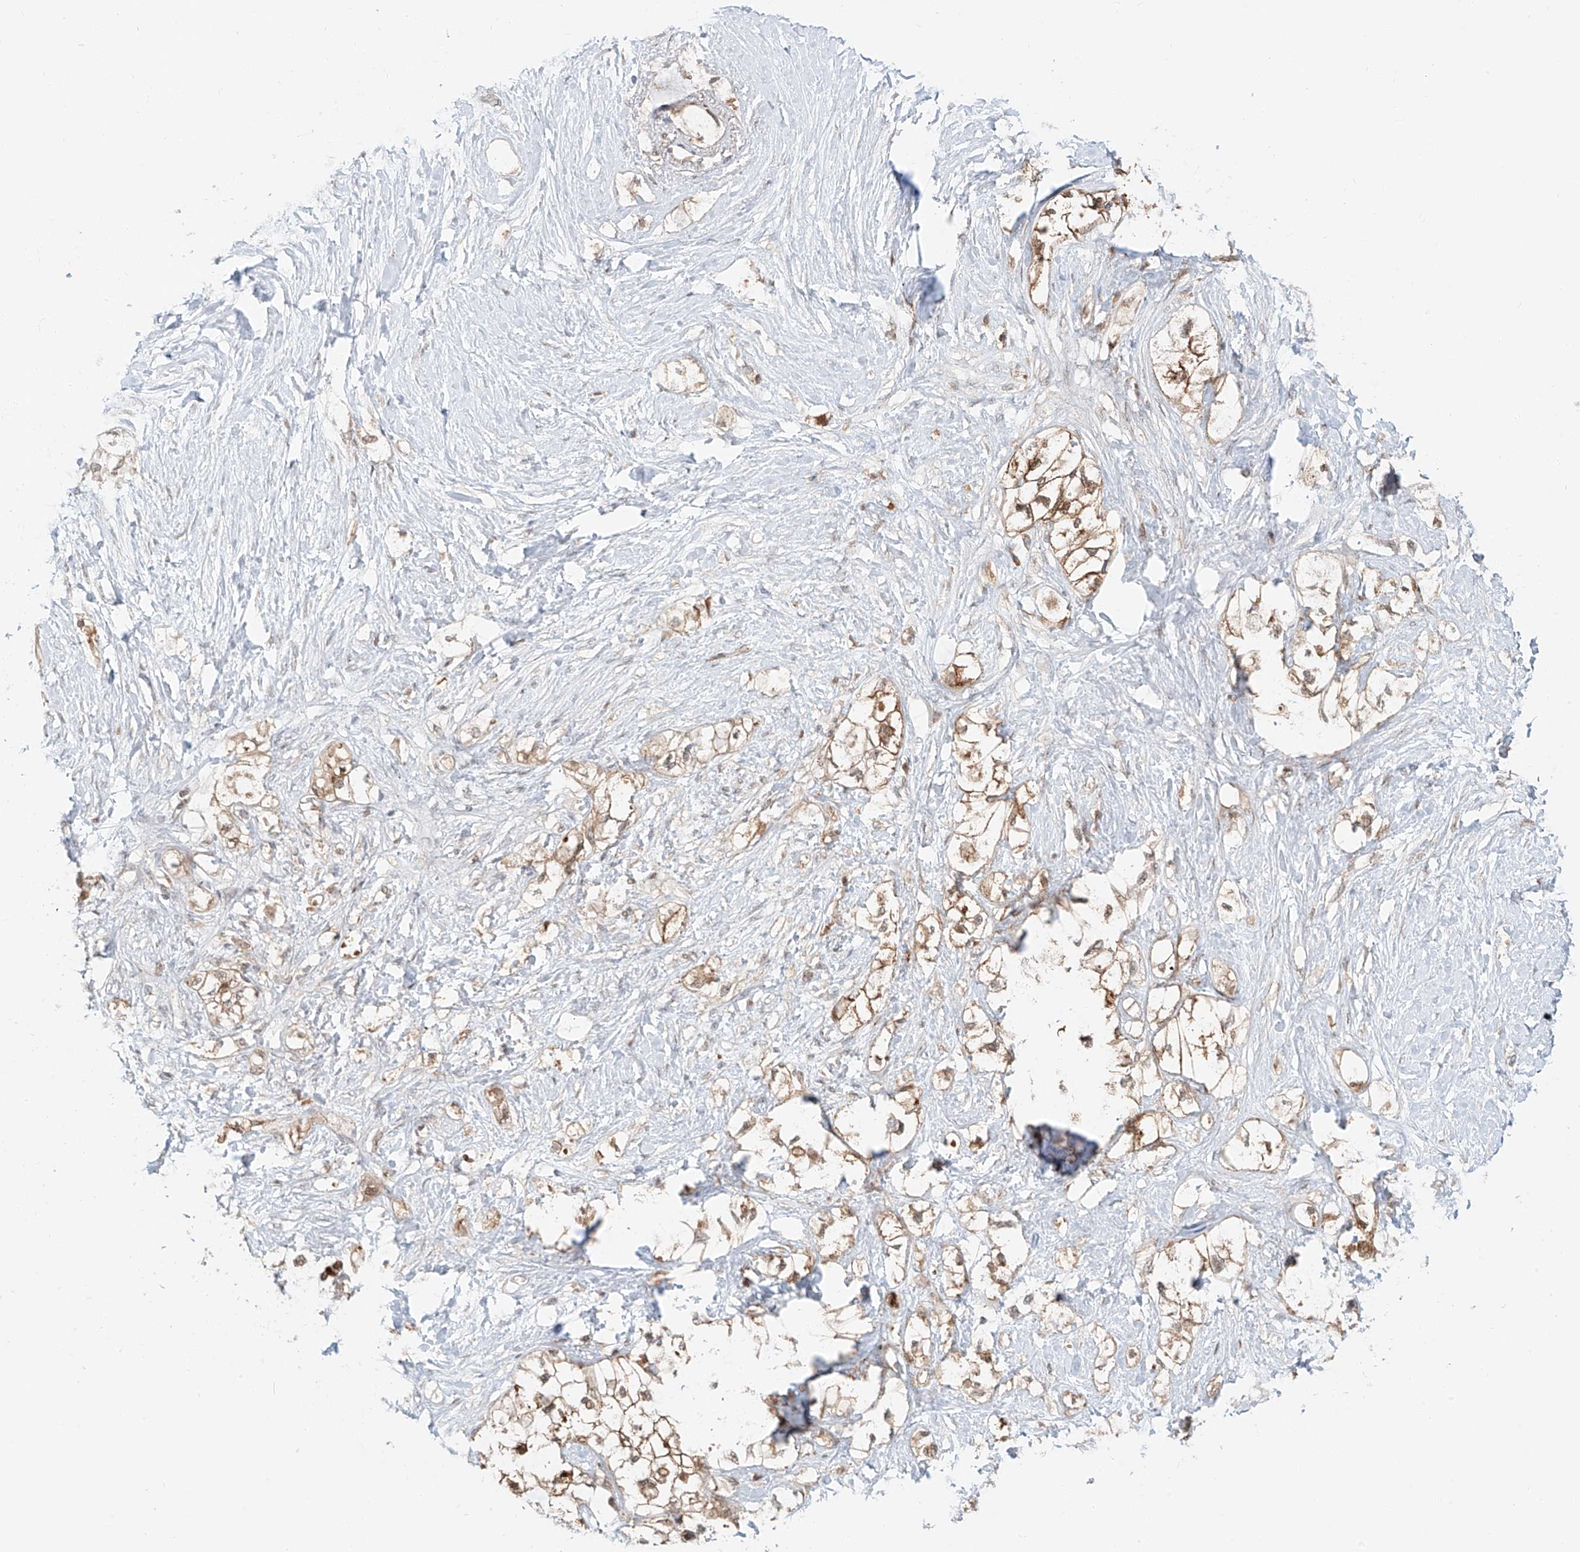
{"staining": {"intensity": "moderate", "quantity": "<25%", "location": "cytoplasmic/membranous,nuclear"}, "tissue": "pancreatic cancer", "cell_type": "Tumor cells", "image_type": "cancer", "snomed": [{"axis": "morphology", "description": "Adenocarcinoma, NOS"}, {"axis": "topography", "description": "Pancreas"}], "caption": "The micrograph reveals a brown stain indicating the presence of a protein in the cytoplasmic/membranous and nuclear of tumor cells in pancreatic cancer (adenocarcinoma).", "gene": "CEP162", "patient": {"sex": "male", "age": 70}}